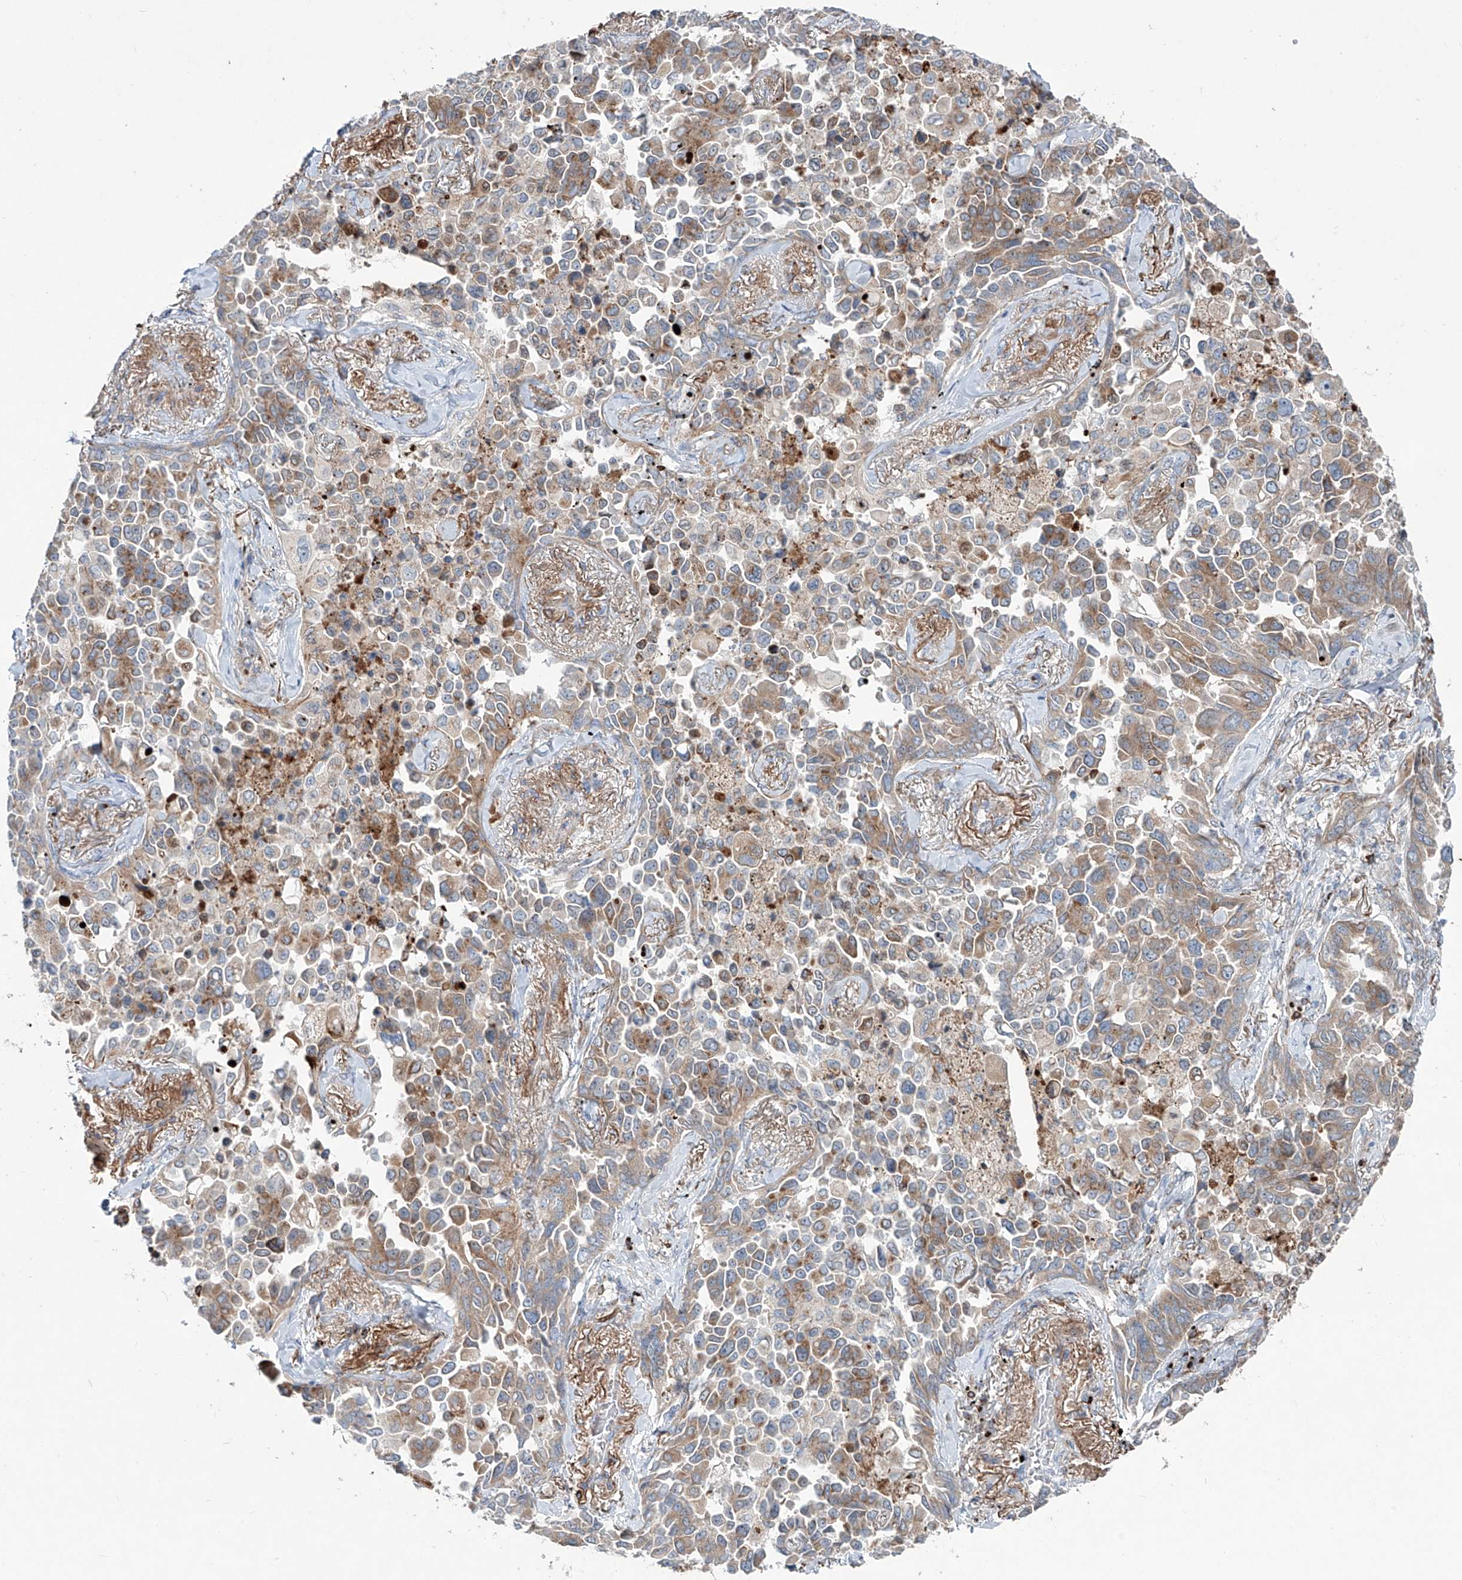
{"staining": {"intensity": "moderate", "quantity": ">75%", "location": "cytoplasmic/membranous"}, "tissue": "lung cancer", "cell_type": "Tumor cells", "image_type": "cancer", "snomed": [{"axis": "morphology", "description": "Adenocarcinoma, NOS"}, {"axis": "topography", "description": "Lung"}], "caption": "About >75% of tumor cells in human lung cancer (adenocarcinoma) display moderate cytoplasmic/membranous protein positivity as visualized by brown immunohistochemical staining.", "gene": "CDH5", "patient": {"sex": "female", "age": 67}}